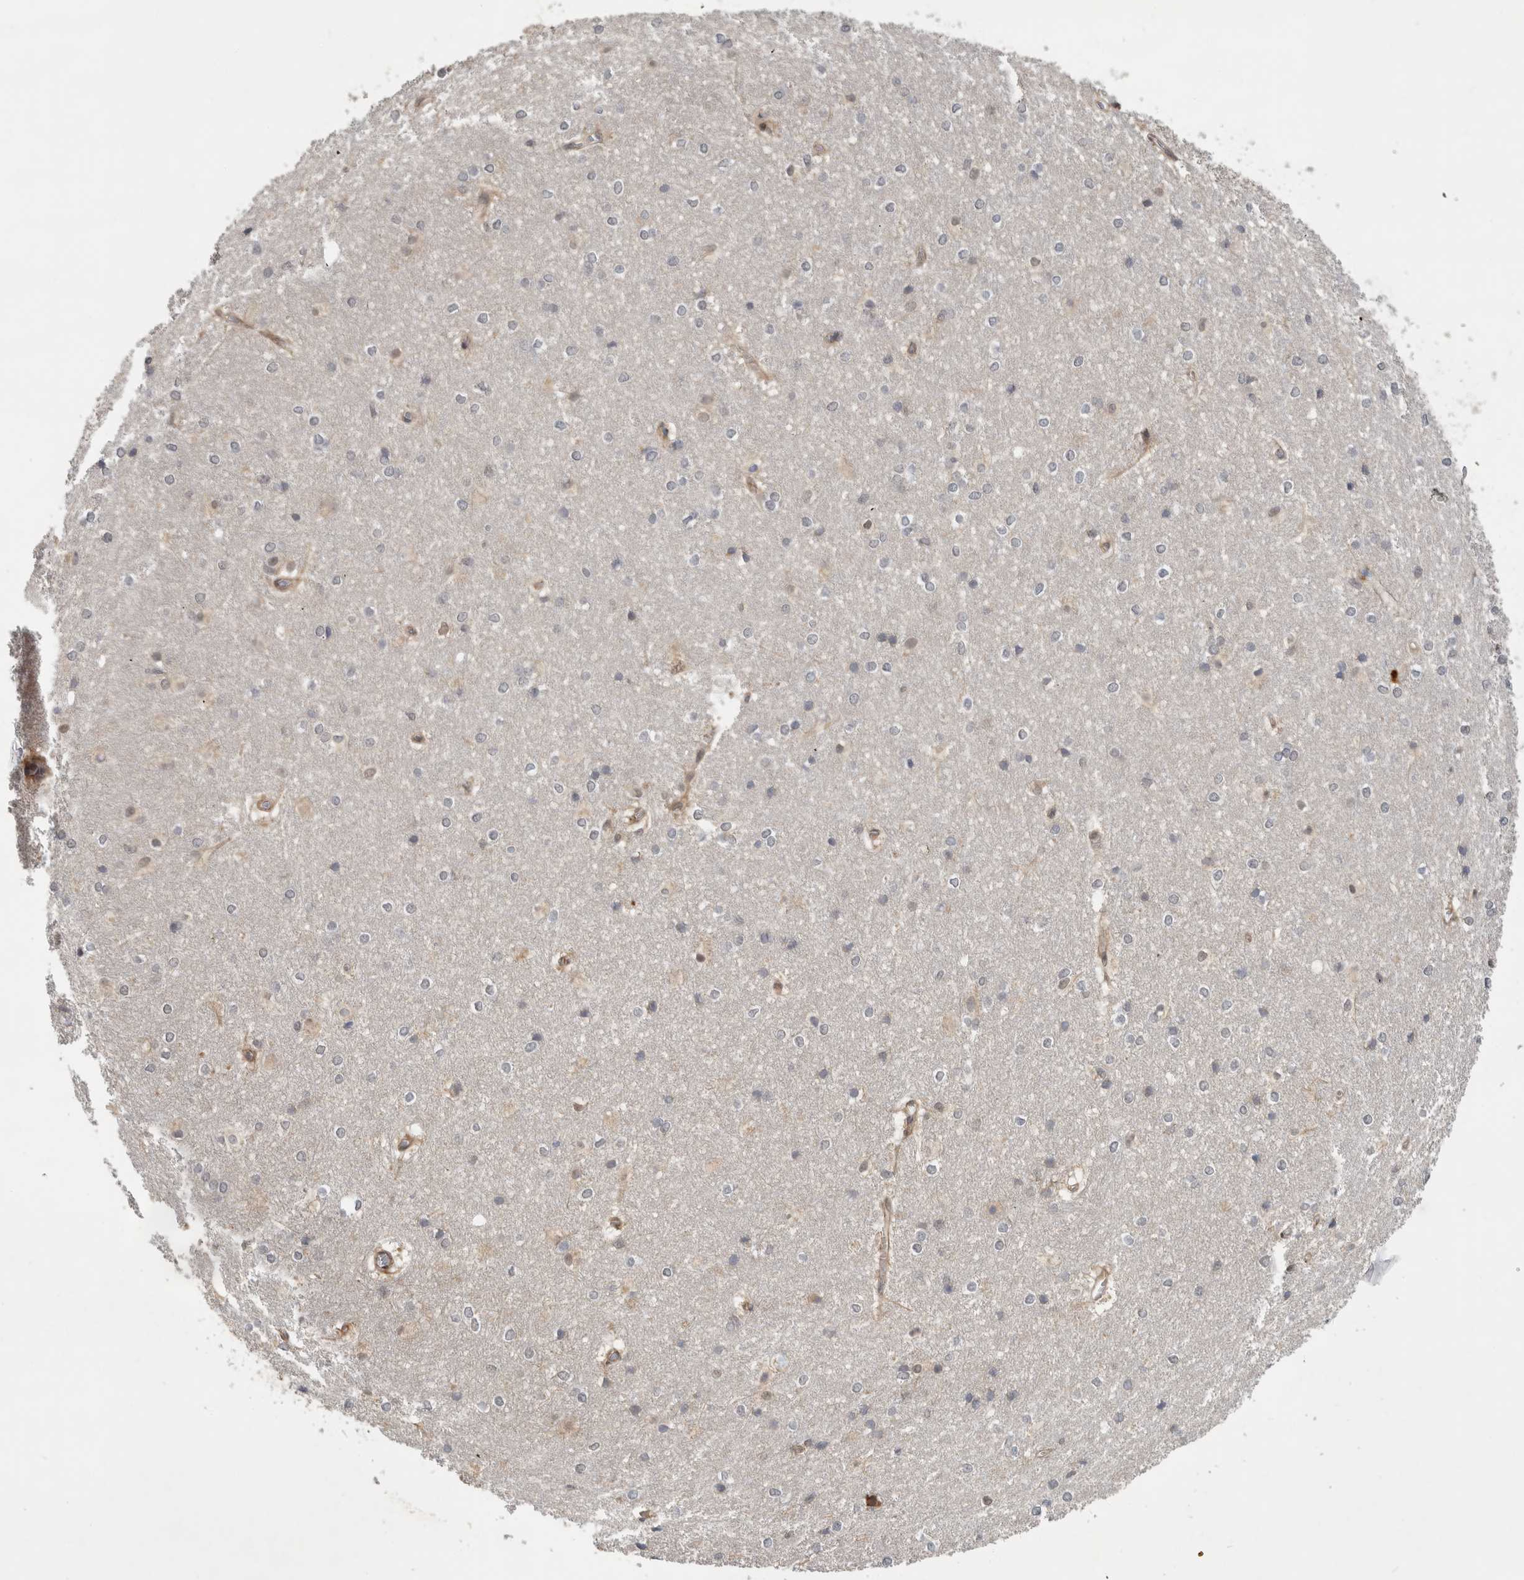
{"staining": {"intensity": "negative", "quantity": "none", "location": "none"}, "tissue": "caudate", "cell_type": "Glial cells", "image_type": "normal", "snomed": [{"axis": "morphology", "description": "Normal tissue, NOS"}, {"axis": "topography", "description": "Lateral ventricle wall"}], "caption": "The micrograph demonstrates no significant staining in glial cells of caudate. (Stains: DAB (3,3'-diaminobenzidine) IHC with hematoxylin counter stain, Microscopy: brightfield microscopy at high magnification).", "gene": "PARP6", "patient": {"sex": "female", "age": 19}}